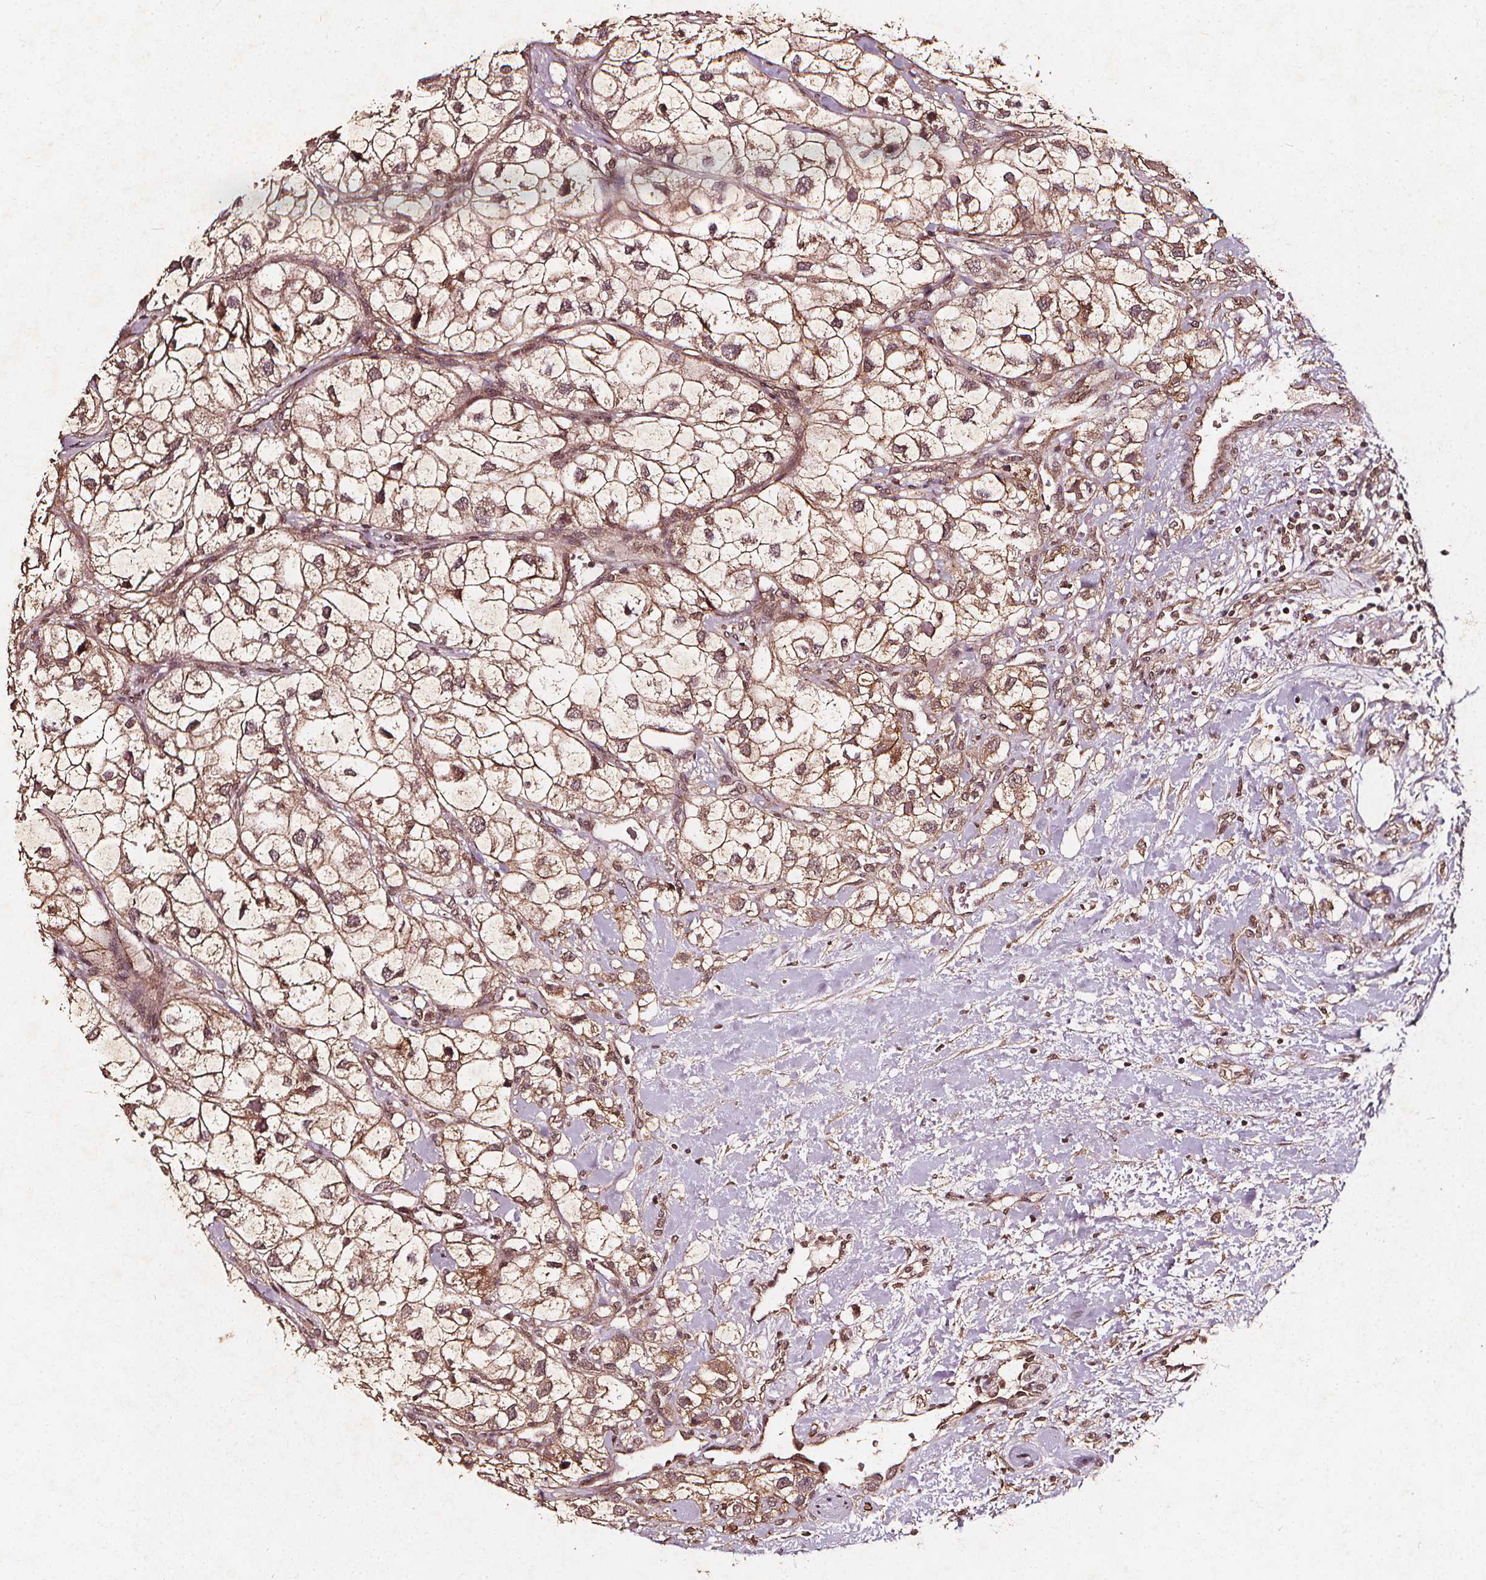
{"staining": {"intensity": "moderate", "quantity": ">75%", "location": "cytoplasmic/membranous"}, "tissue": "renal cancer", "cell_type": "Tumor cells", "image_type": "cancer", "snomed": [{"axis": "morphology", "description": "Adenocarcinoma, NOS"}, {"axis": "topography", "description": "Kidney"}], "caption": "DAB immunohistochemical staining of human adenocarcinoma (renal) reveals moderate cytoplasmic/membranous protein positivity in about >75% of tumor cells.", "gene": "ABCA1", "patient": {"sex": "male", "age": 59}}